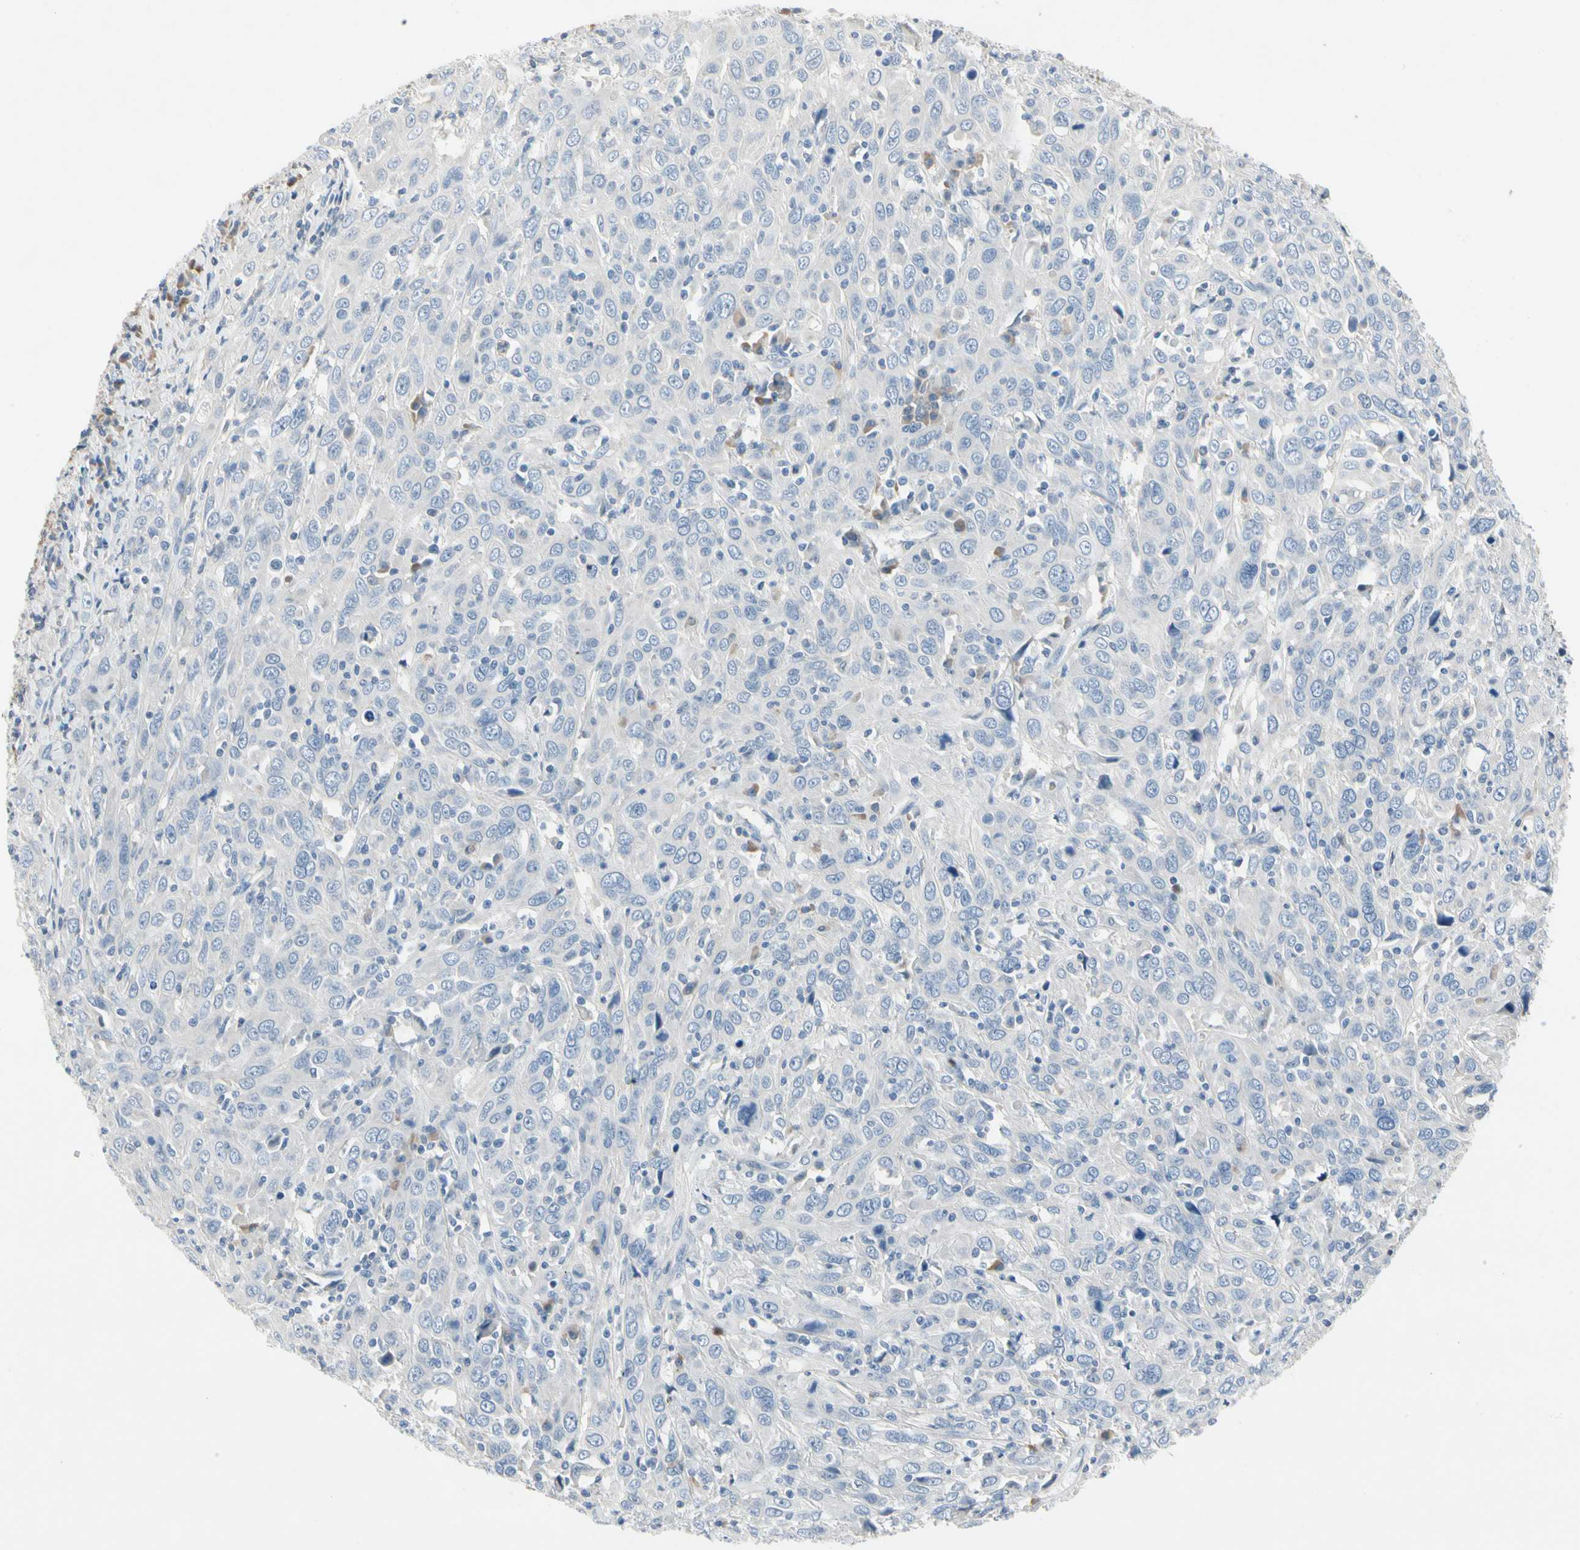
{"staining": {"intensity": "negative", "quantity": "none", "location": "none"}, "tissue": "cervical cancer", "cell_type": "Tumor cells", "image_type": "cancer", "snomed": [{"axis": "morphology", "description": "Squamous cell carcinoma, NOS"}, {"axis": "topography", "description": "Cervix"}], "caption": "Tumor cells show no significant protein staining in squamous cell carcinoma (cervical).", "gene": "ECRG4", "patient": {"sex": "female", "age": 46}}